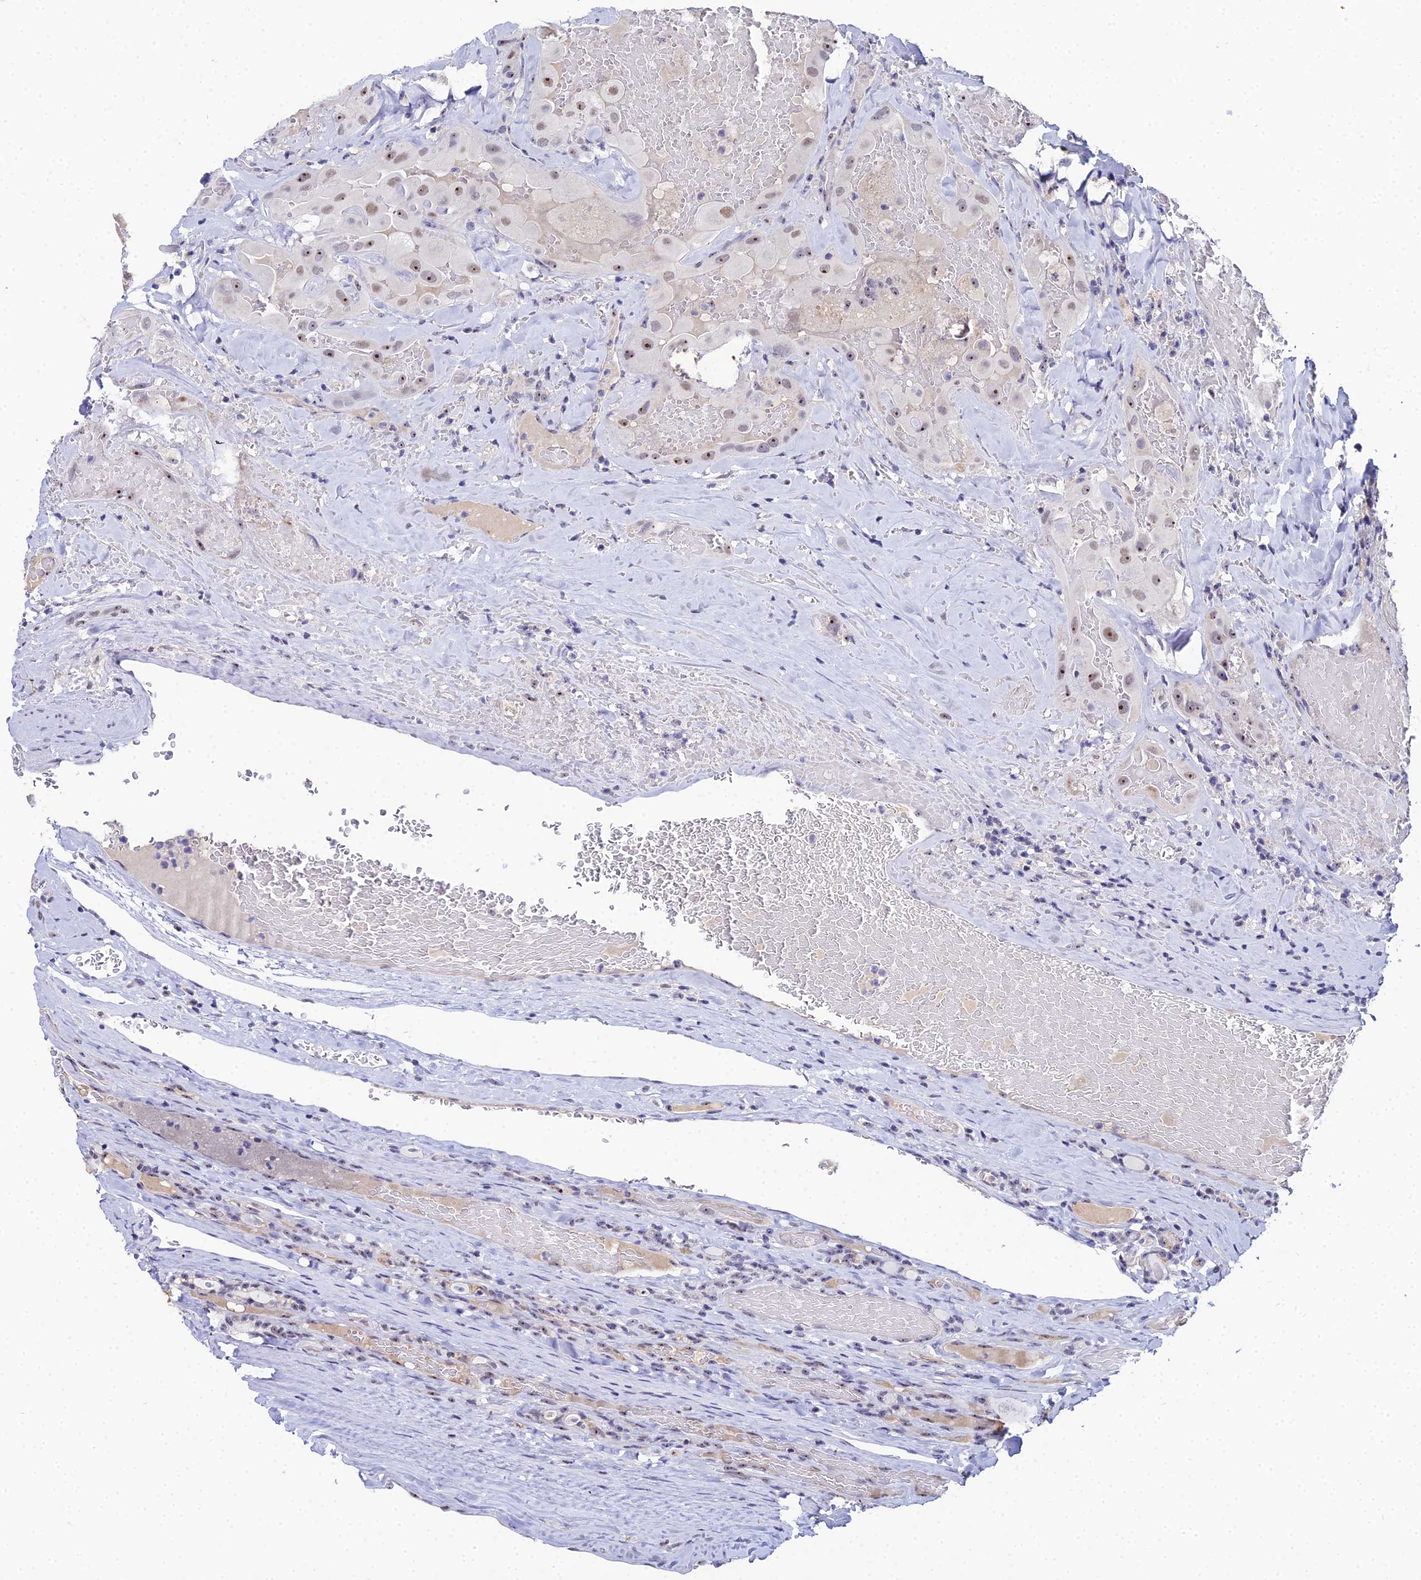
{"staining": {"intensity": "moderate", "quantity": "<25%", "location": "nuclear"}, "tissue": "thyroid cancer", "cell_type": "Tumor cells", "image_type": "cancer", "snomed": [{"axis": "morphology", "description": "Papillary adenocarcinoma, NOS"}, {"axis": "topography", "description": "Thyroid gland"}], "caption": "High-magnification brightfield microscopy of thyroid cancer stained with DAB (3,3'-diaminobenzidine) (brown) and counterstained with hematoxylin (blue). tumor cells exhibit moderate nuclear staining is present in about<25% of cells.", "gene": "PLPP4", "patient": {"sex": "female", "age": 72}}